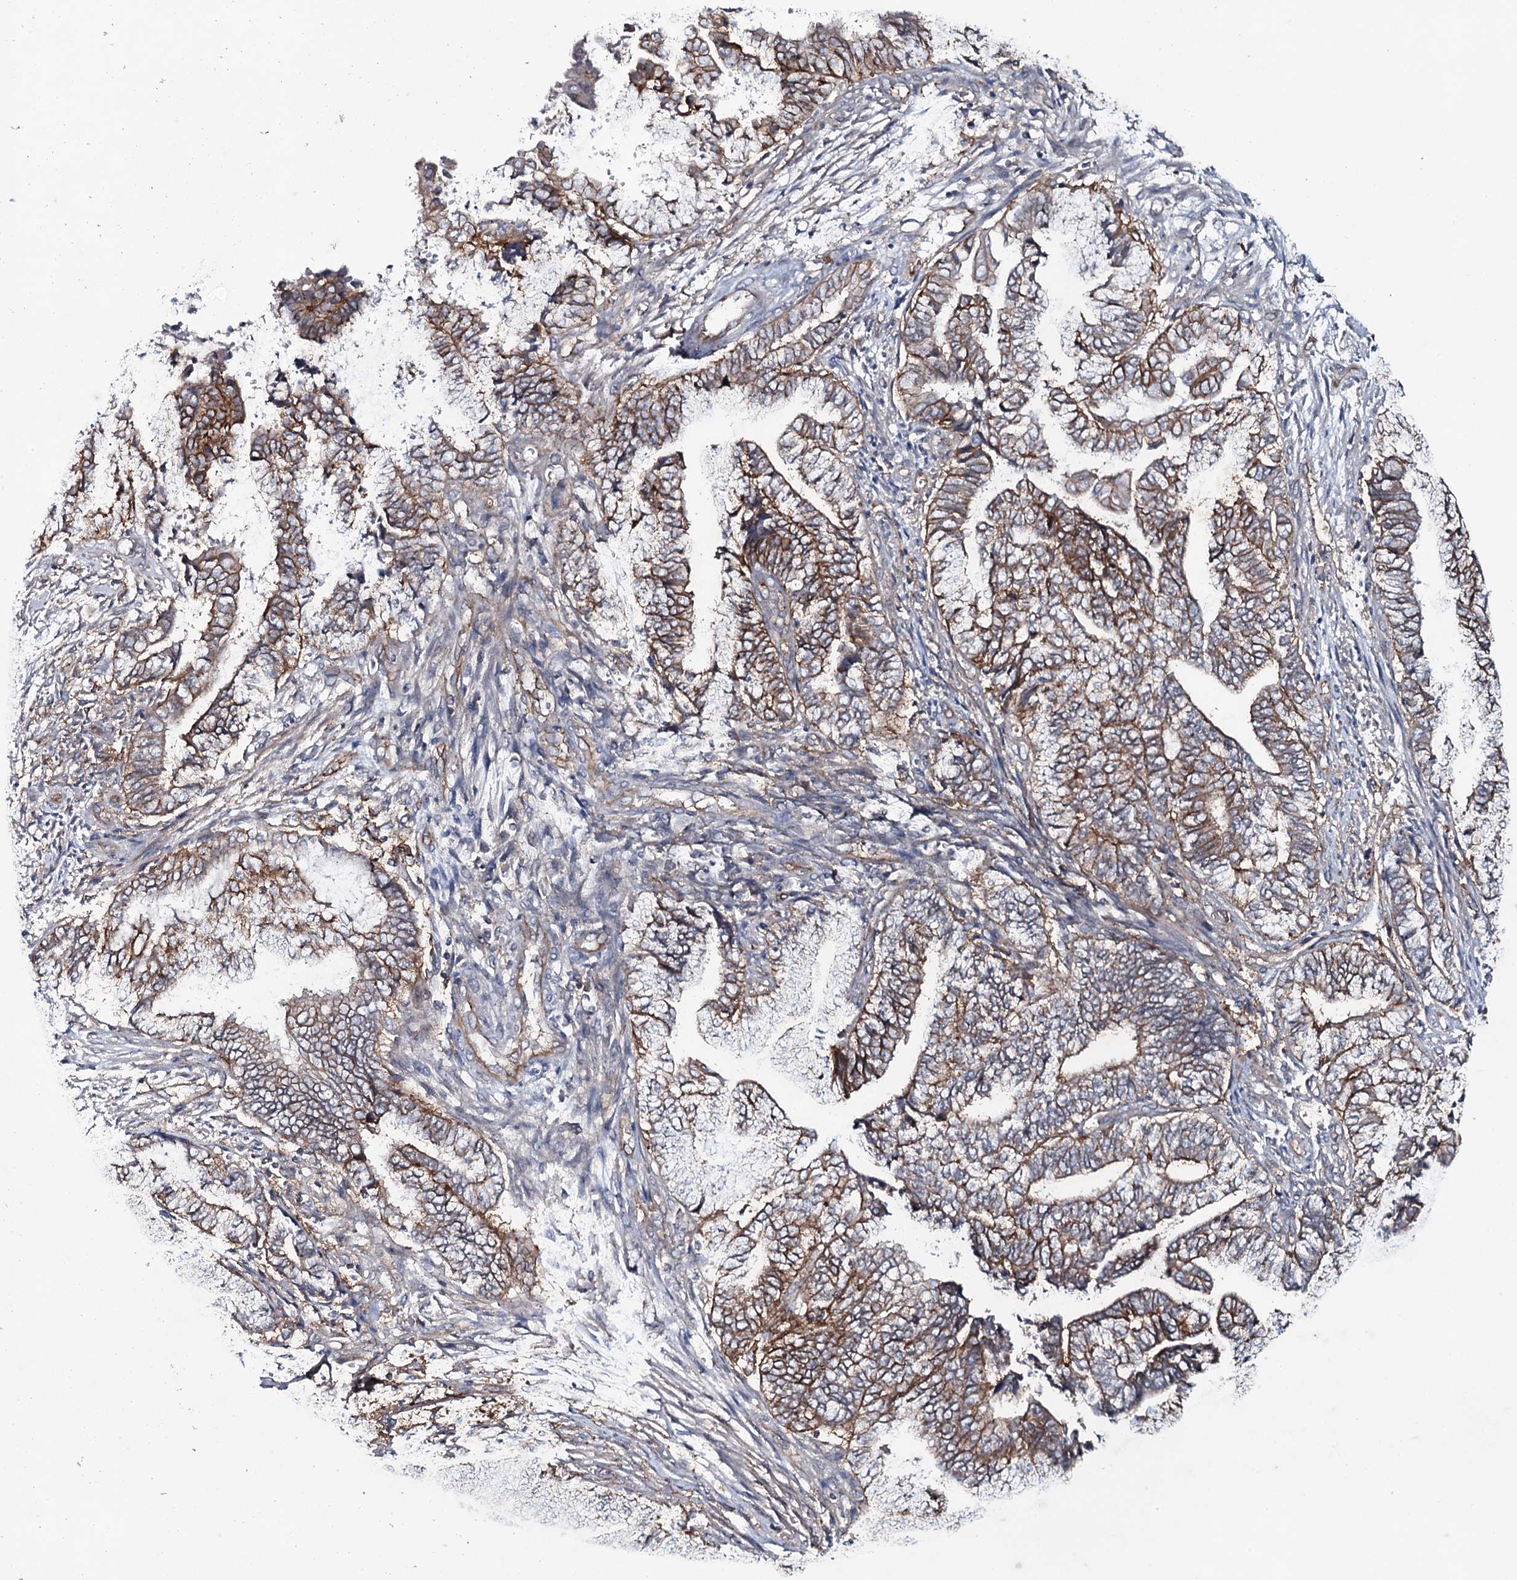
{"staining": {"intensity": "moderate", "quantity": ">75%", "location": "cytoplasmic/membranous"}, "tissue": "endometrial cancer", "cell_type": "Tumor cells", "image_type": "cancer", "snomed": [{"axis": "morphology", "description": "Adenocarcinoma, NOS"}, {"axis": "topography", "description": "Uterus"}, {"axis": "topography", "description": "Endometrium"}], "caption": "Adenocarcinoma (endometrial) stained for a protein (brown) demonstrates moderate cytoplasmic/membranous positive expression in approximately >75% of tumor cells.", "gene": "SNAP23", "patient": {"sex": "female", "age": 70}}